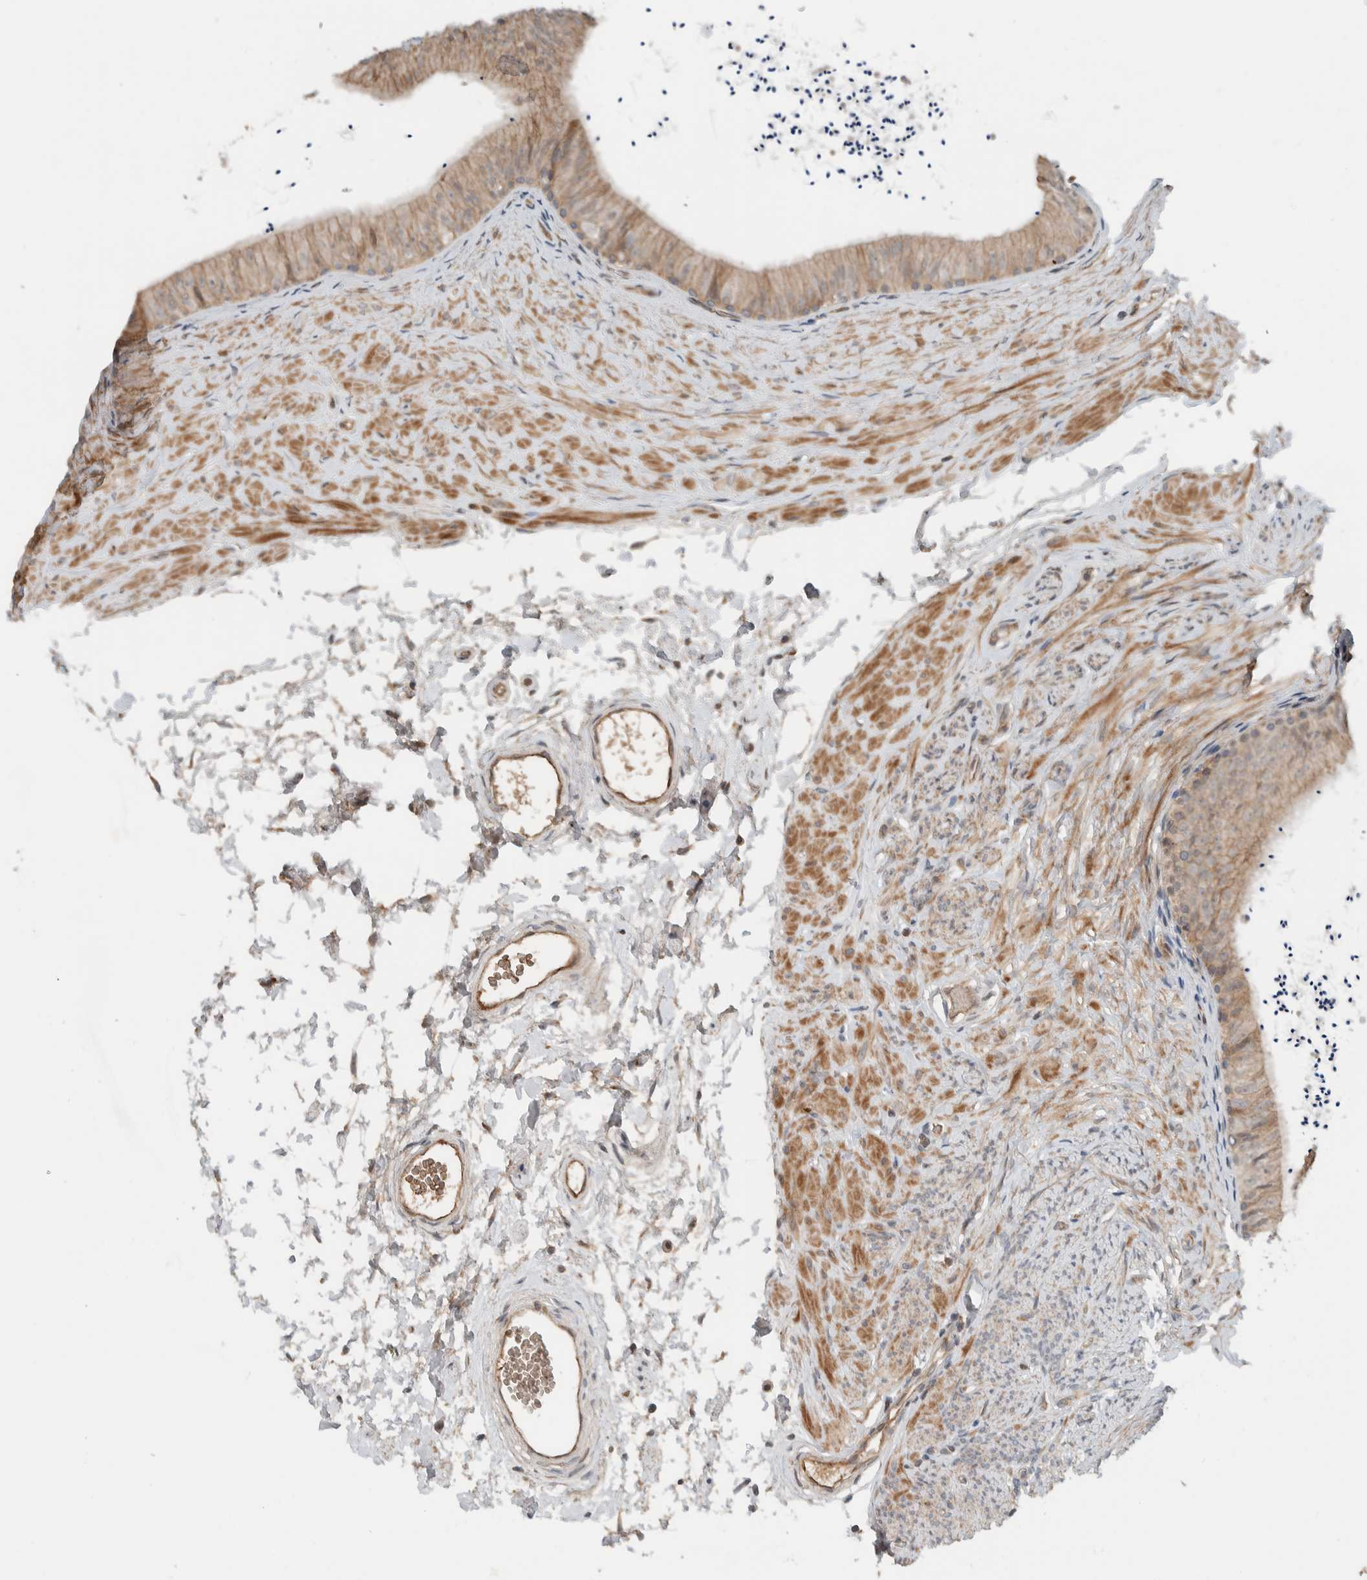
{"staining": {"intensity": "moderate", "quantity": ">75%", "location": "cytoplasmic/membranous"}, "tissue": "epididymis", "cell_type": "Glandular cells", "image_type": "normal", "snomed": [{"axis": "morphology", "description": "Normal tissue, NOS"}, {"axis": "topography", "description": "Epididymis"}], "caption": "Immunohistochemical staining of unremarkable epididymis displays moderate cytoplasmic/membranous protein staining in approximately >75% of glandular cells.", "gene": "ARMC7", "patient": {"sex": "male", "age": 56}}